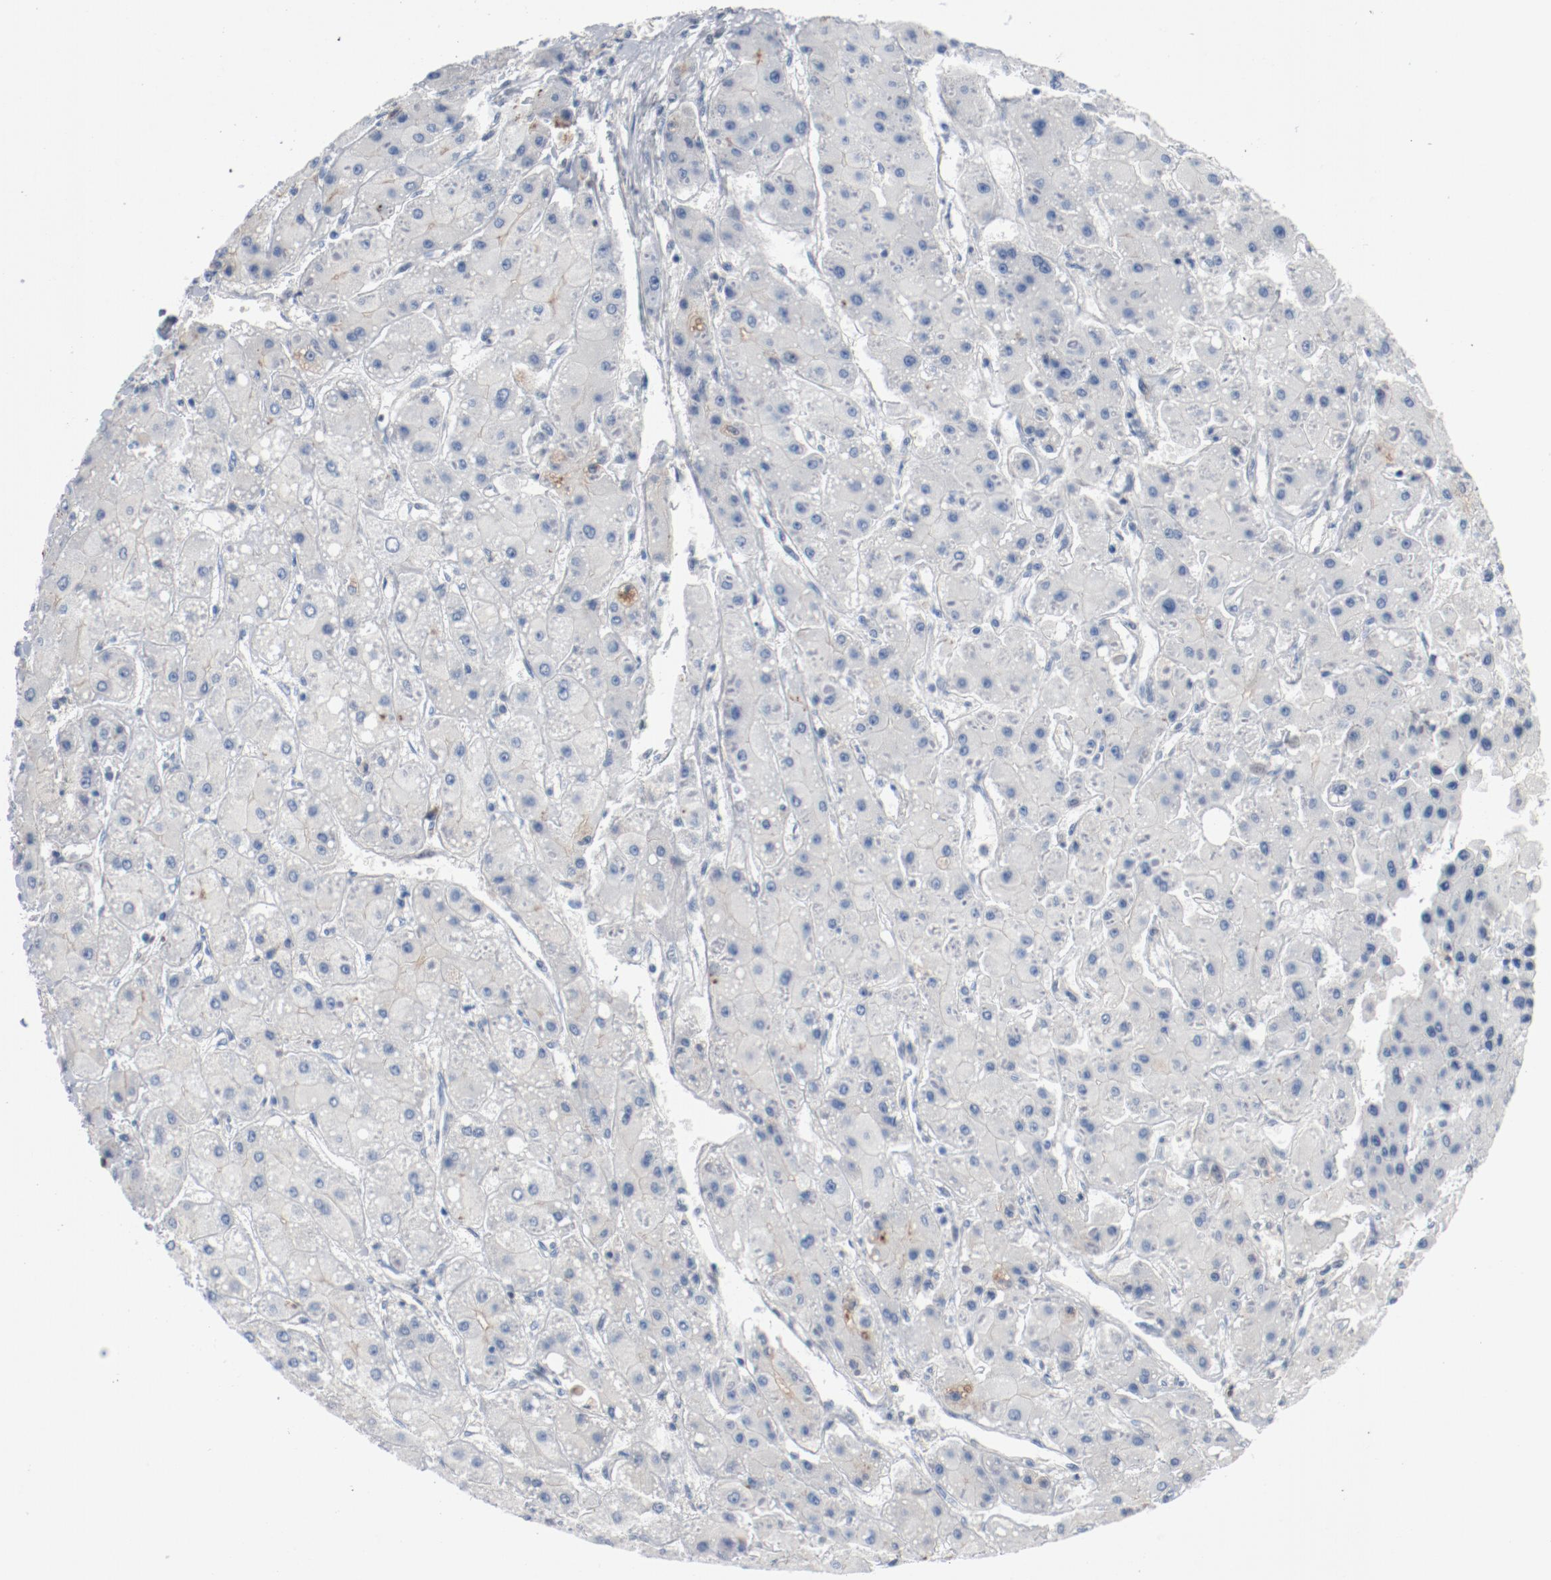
{"staining": {"intensity": "negative", "quantity": "none", "location": "none"}, "tissue": "liver cancer", "cell_type": "Tumor cells", "image_type": "cancer", "snomed": [{"axis": "morphology", "description": "Carcinoma, Hepatocellular, NOS"}, {"axis": "topography", "description": "Liver"}], "caption": "This is a image of immunohistochemistry staining of liver cancer, which shows no expression in tumor cells.", "gene": "FOXP1", "patient": {"sex": "female", "age": 52}}